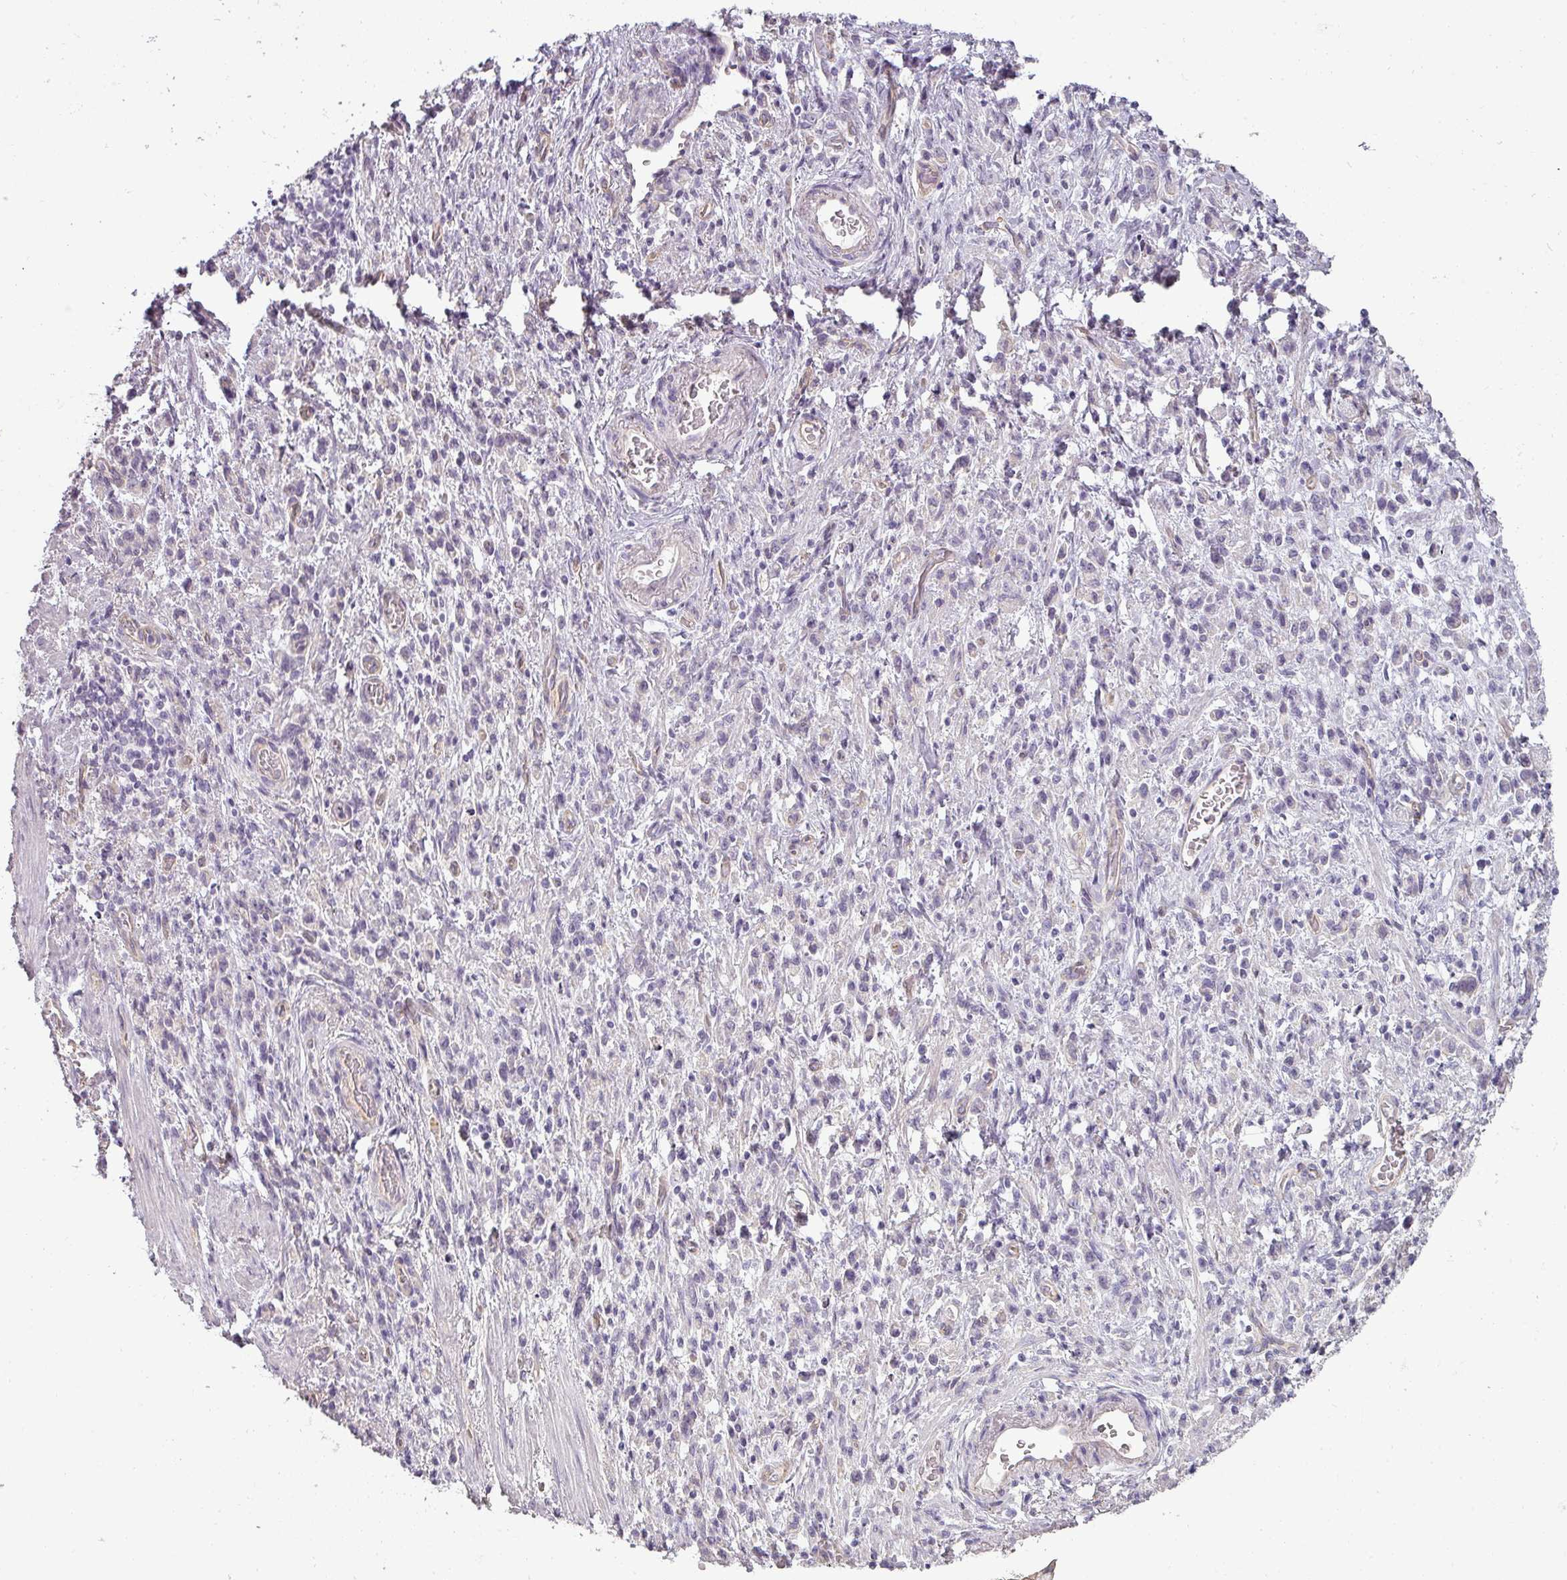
{"staining": {"intensity": "negative", "quantity": "none", "location": "none"}, "tissue": "stomach cancer", "cell_type": "Tumor cells", "image_type": "cancer", "snomed": [{"axis": "morphology", "description": "Adenocarcinoma, NOS"}, {"axis": "topography", "description": "Stomach"}], "caption": "Tumor cells are negative for protein expression in human adenocarcinoma (stomach). (DAB immunohistochemistry (IHC) with hematoxylin counter stain).", "gene": "ASB1", "patient": {"sex": "male", "age": 77}}